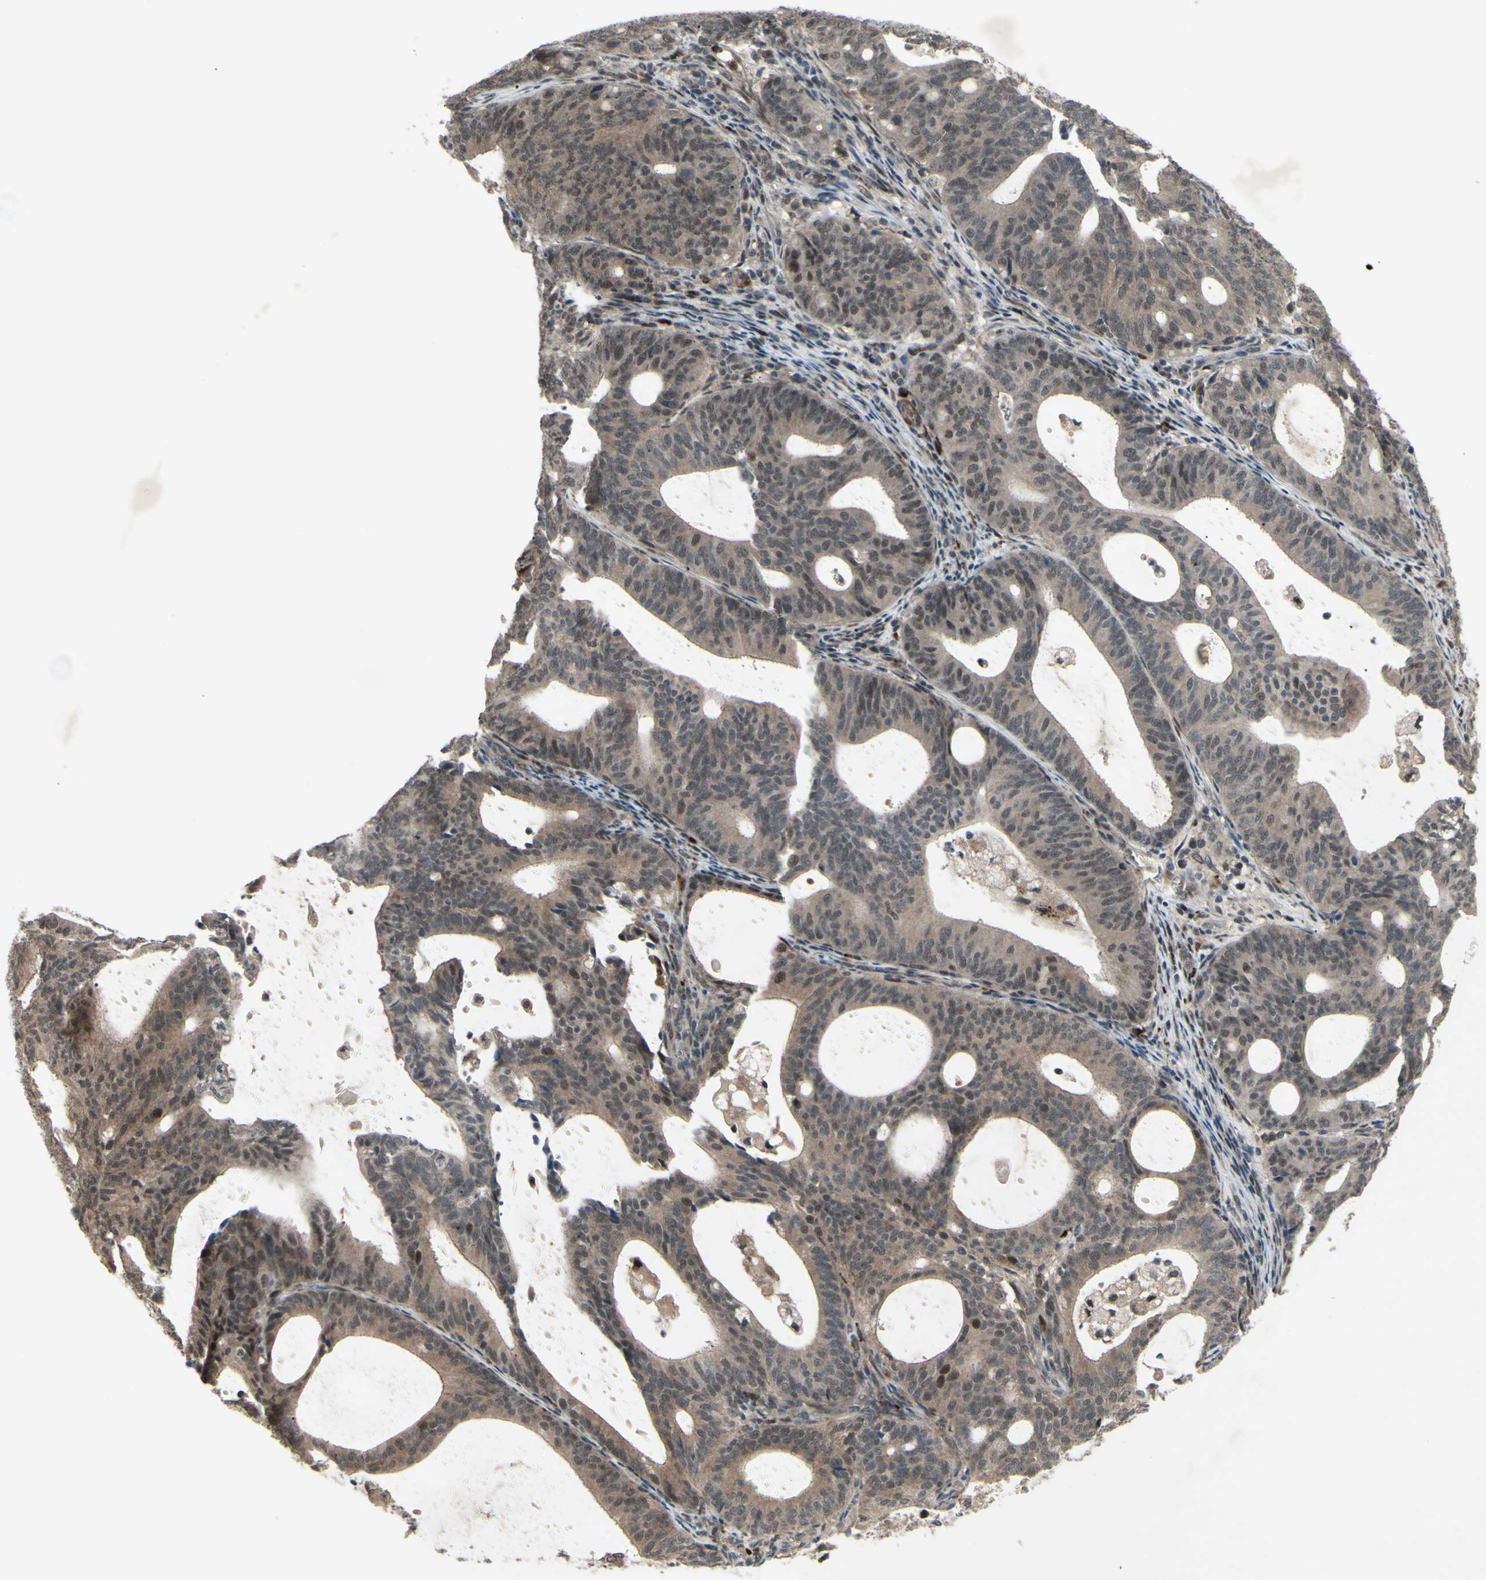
{"staining": {"intensity": "moderate", "quantity": ">75%", "location": "cytoplasmic/membranous,nuclear"}, "tissue": "endometrial cancer", "cell_type": "Tumor cells", "image_type": "cancer", "snomed": [{"axis": "morphology", "description": "Adenocarcinoma, NOS"}, {"axis": "topography", "description": "Uterus"}], "caption": "IHC (DAB) staining of human endometrial adenocarcinoma demonstrates moderate cytoplasmic/membranous and nuclear protein expression in approximately >75% of tumor cells.", "gene": "MLF2", "patient": {"sex": "female", "age": 83}}